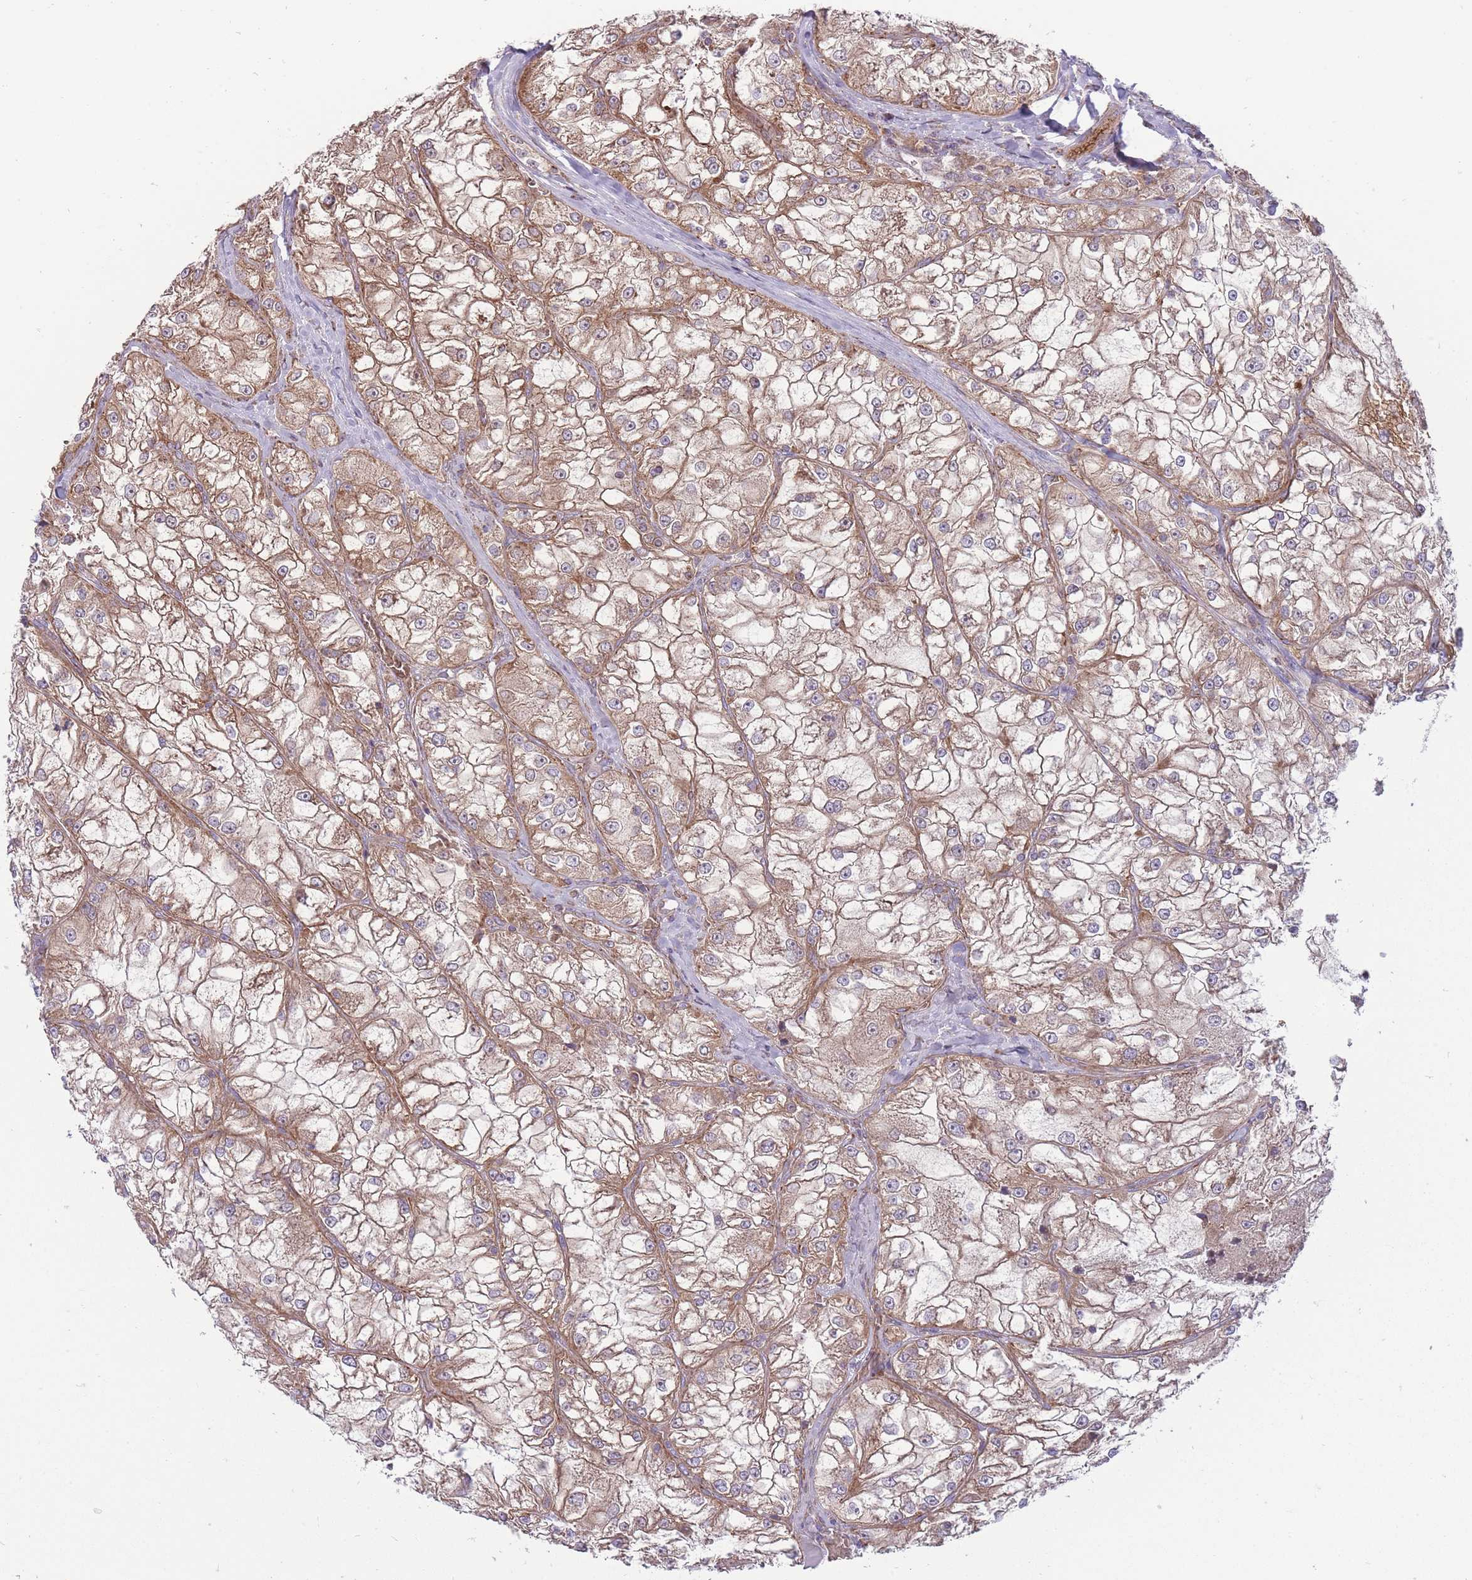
{"staining": {"intensity": "moderate", "quantity": ">75%", "location": "cytoplasmic/membranous"}, "tissue": "renal cancer", "cell_type": "Tumor cells", "image_type": "cancer", "snomed": [{"axis": "morphology", "description": "Adenocarcinoma, NOS"}, {"axis": "topography", "description": "Kidney"}], "caption": "Human renal cancer (adenocarcinoma) stained with a brown dye displays moderate cytoplasmic/membranous positive staining in about >75% of tumor cells.", "gene": "ANKRD10", "patient": {"sex": "female", "age": 72}}